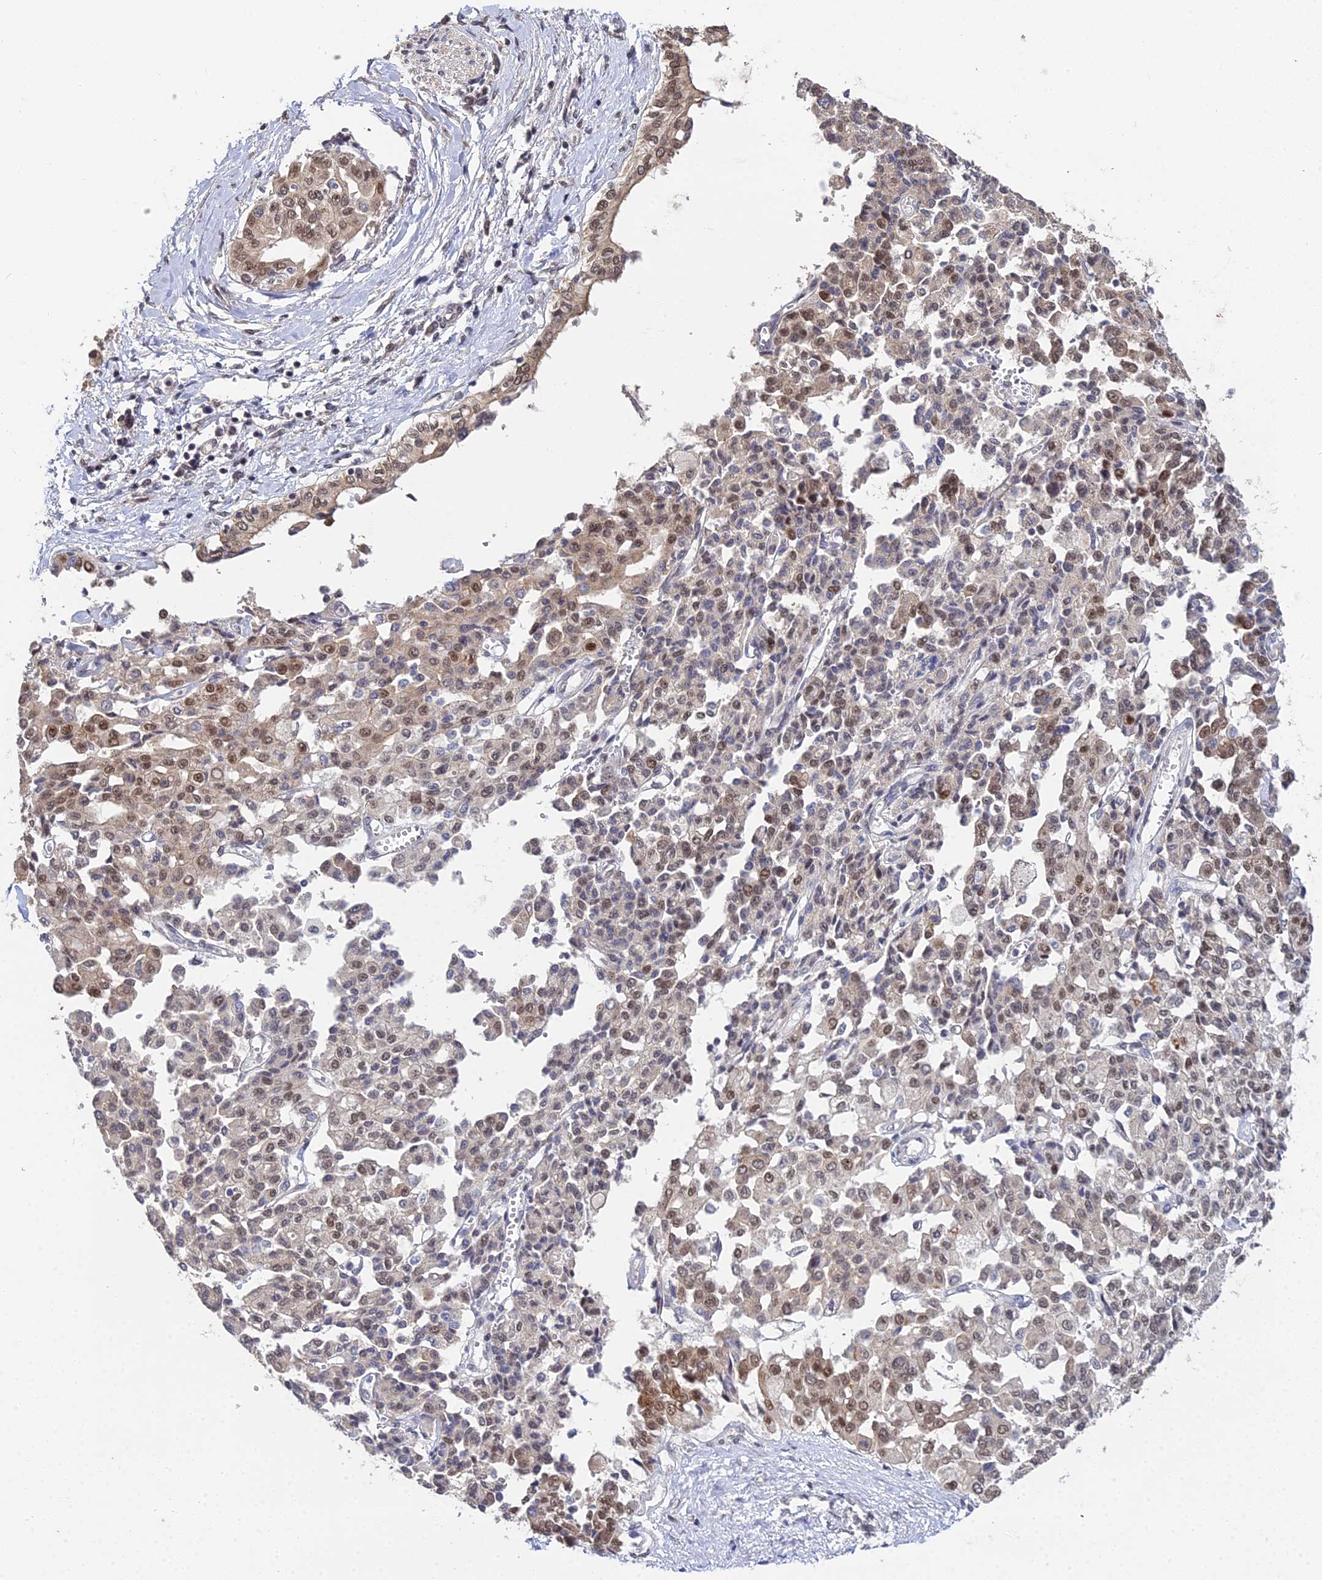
{"staining": {"intensity": "moderate", "quantity": "25%-75%", "location": "nuclear"}, "tissue": "liver cancer", "cell_type": "Tumor cells", "image_type": "cancer", "snomed": [{"axis": "morphology", "description": "Cholangiocarcinoma"}, {"axis": "topography", "description": "Liver"}], "caption": "A brown stain labels moderate nuclear staining of a protein in human liver cancer (cholangiocarcinoma) tumor cells.", "gene": "ERCC5", "patient": {"sex": "female", "age": 77}}